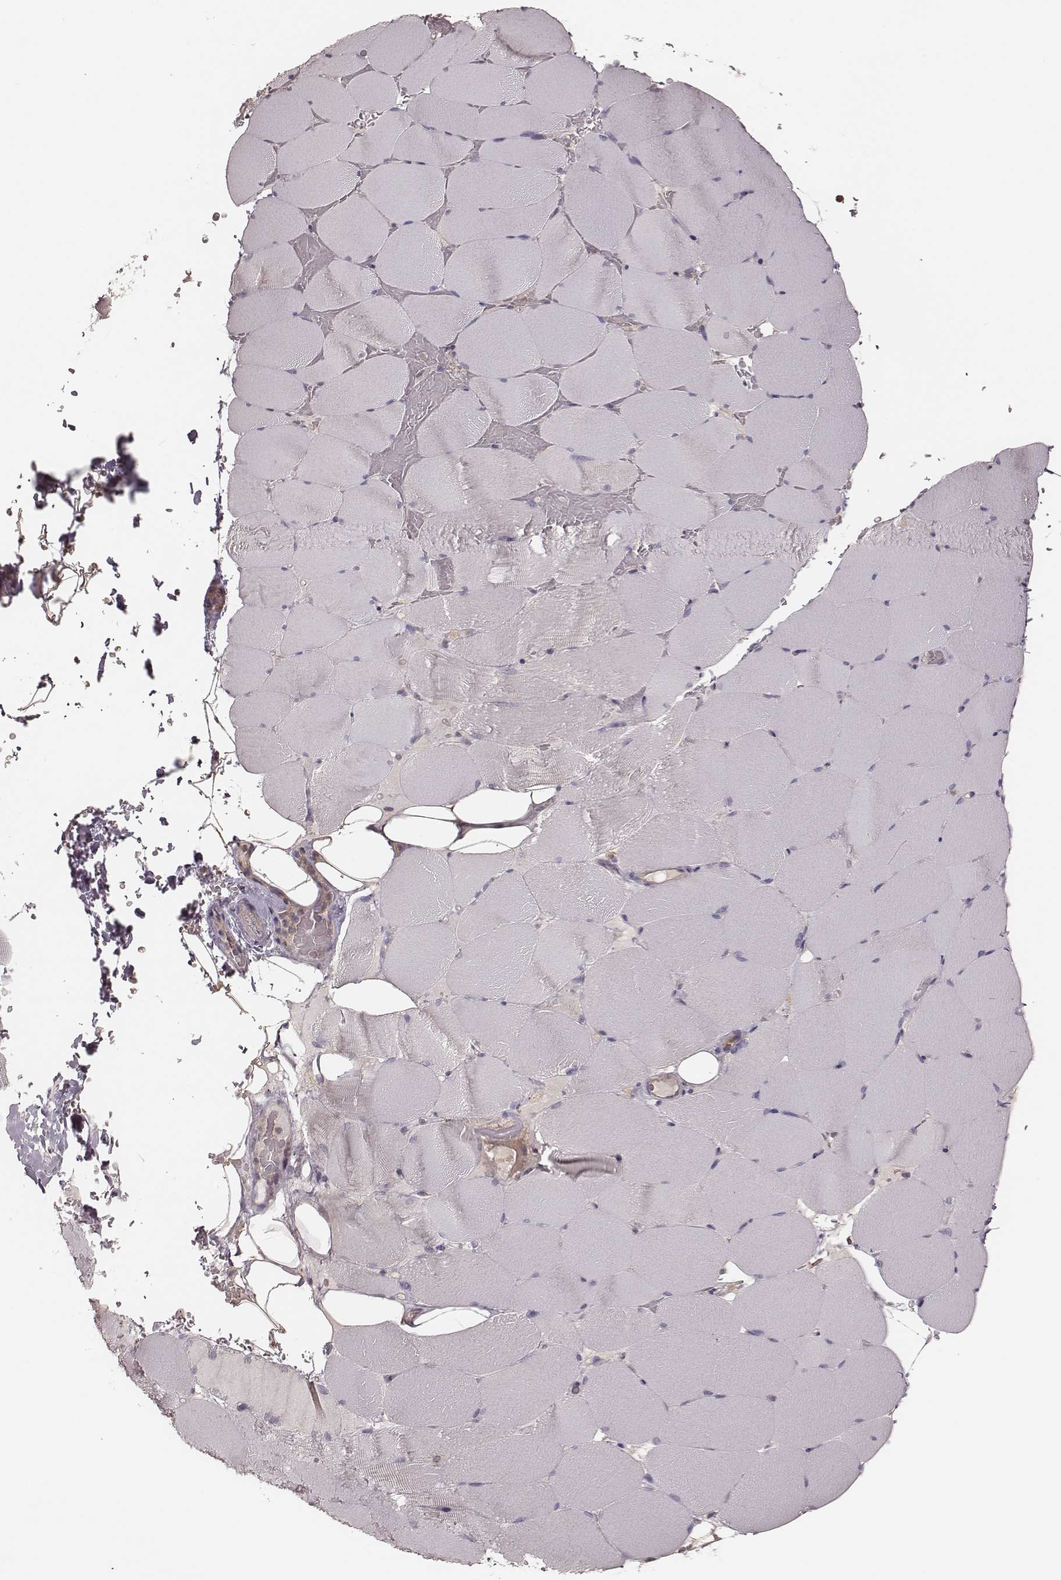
{"staining": {"intensity": "negative", "quantity": "none", "location": "none"}, "tissue": "skeletal muscle", "cell_type": "Myocytes", "image_type": "normal", "snomed": [{"axis": "morphology", "description": "Normal tissue, NOS"}, {"axis": "topography", "description": "Skeletal muscle"}], "caption": "Normal skeletal muscle was stained to show a protein in brown. There is no significant expression in myocytes. The staining is performed using DAB (3,3'-diaminobenzidine) brown chromogen with nuclei counter-stained in using hematoxylin.", "gene": "CARS1", "patient": {"sex": "female", "age": 37}}